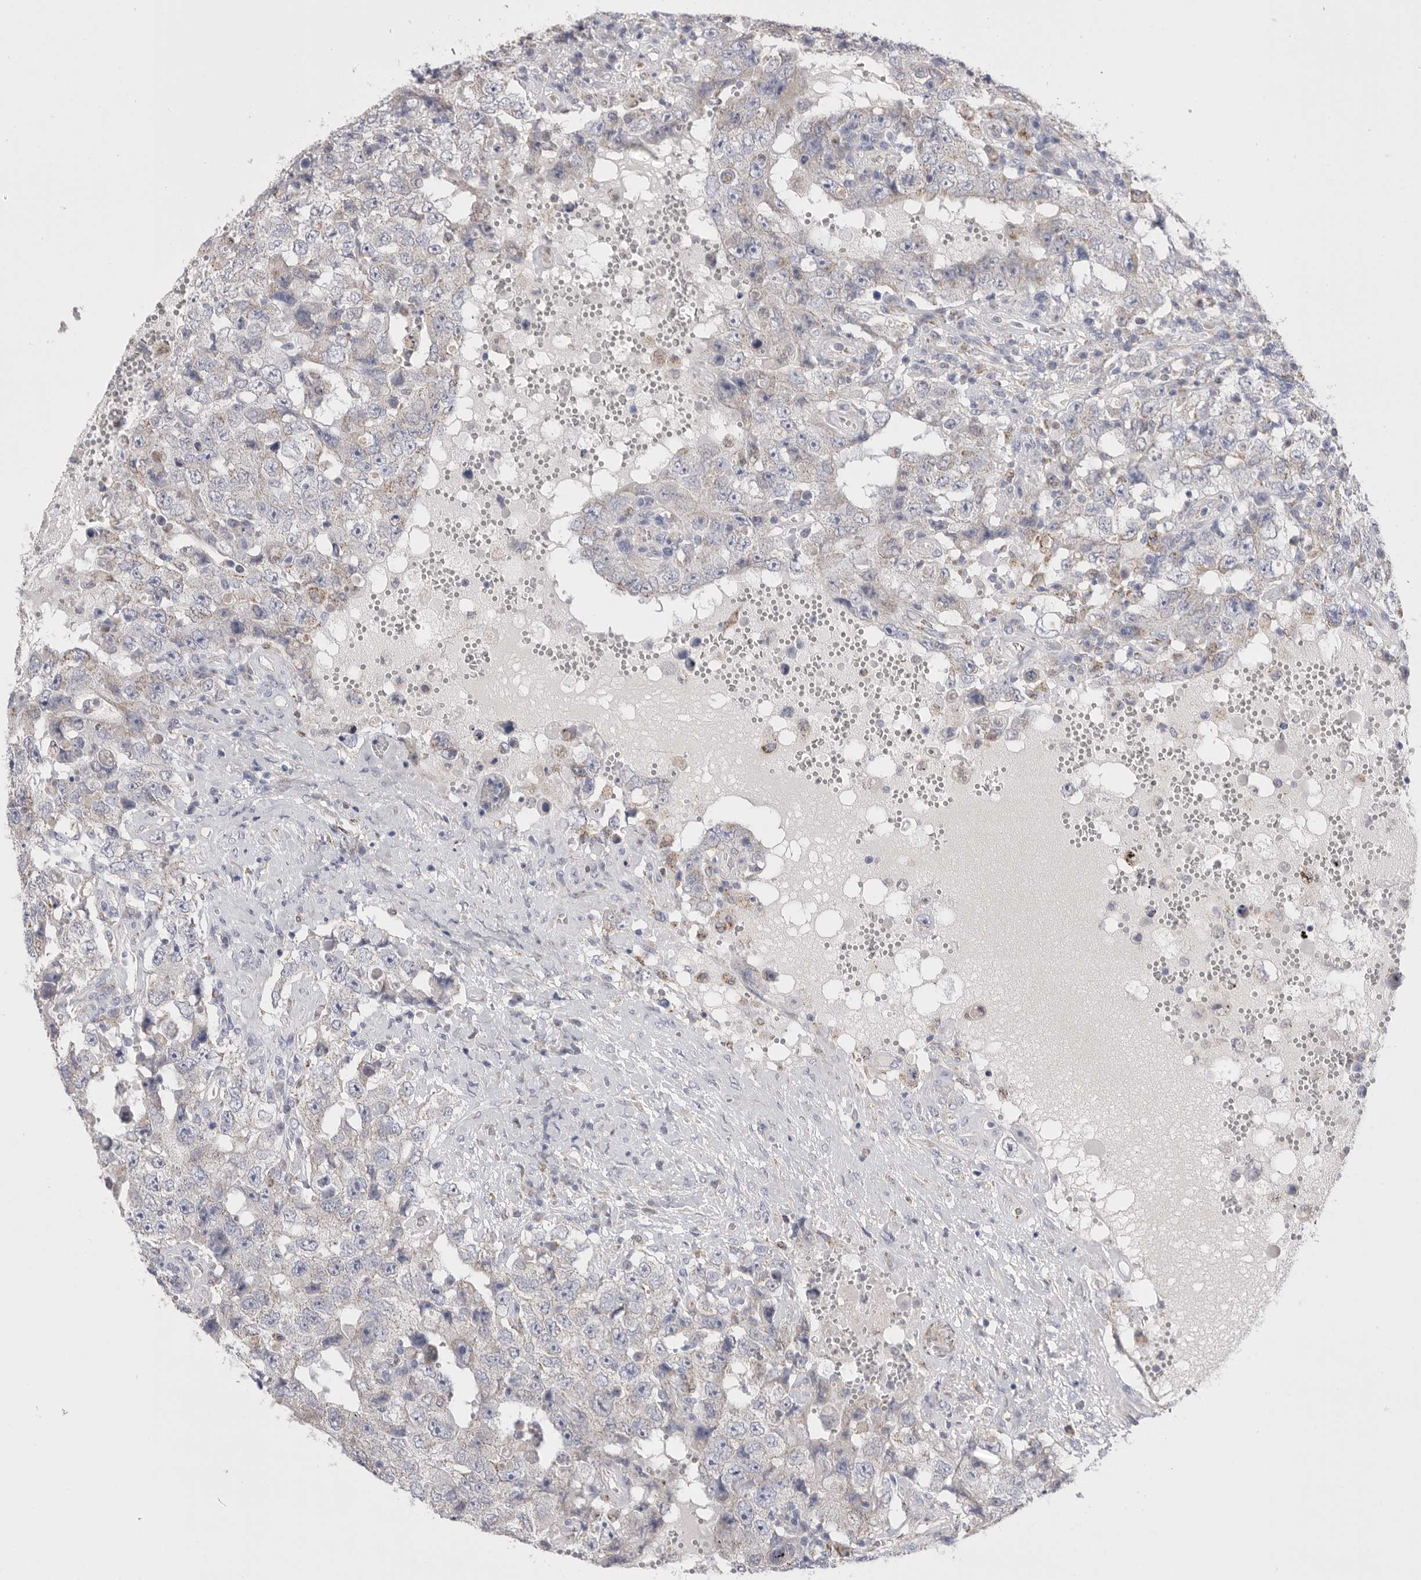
{"staining": {"intensity": "negative", "quantity": "none", "location": "none"}, "tissue": "testis cancer", "cell_type": "Tumor cells", "image_type": "cancer", "snomed": [{"axis": "morphology", "description": "Carcinoma, Embryonal, NOS"}, {"axis": "topography", "description": "Testis"}], "caption": "Immunohistochemistry (IHC) of human embryonal carcinoma (testis) displays no positivity in tumor cells.", "gene": "CCDC126", "patient": {"sex": "male", "age": 26}}